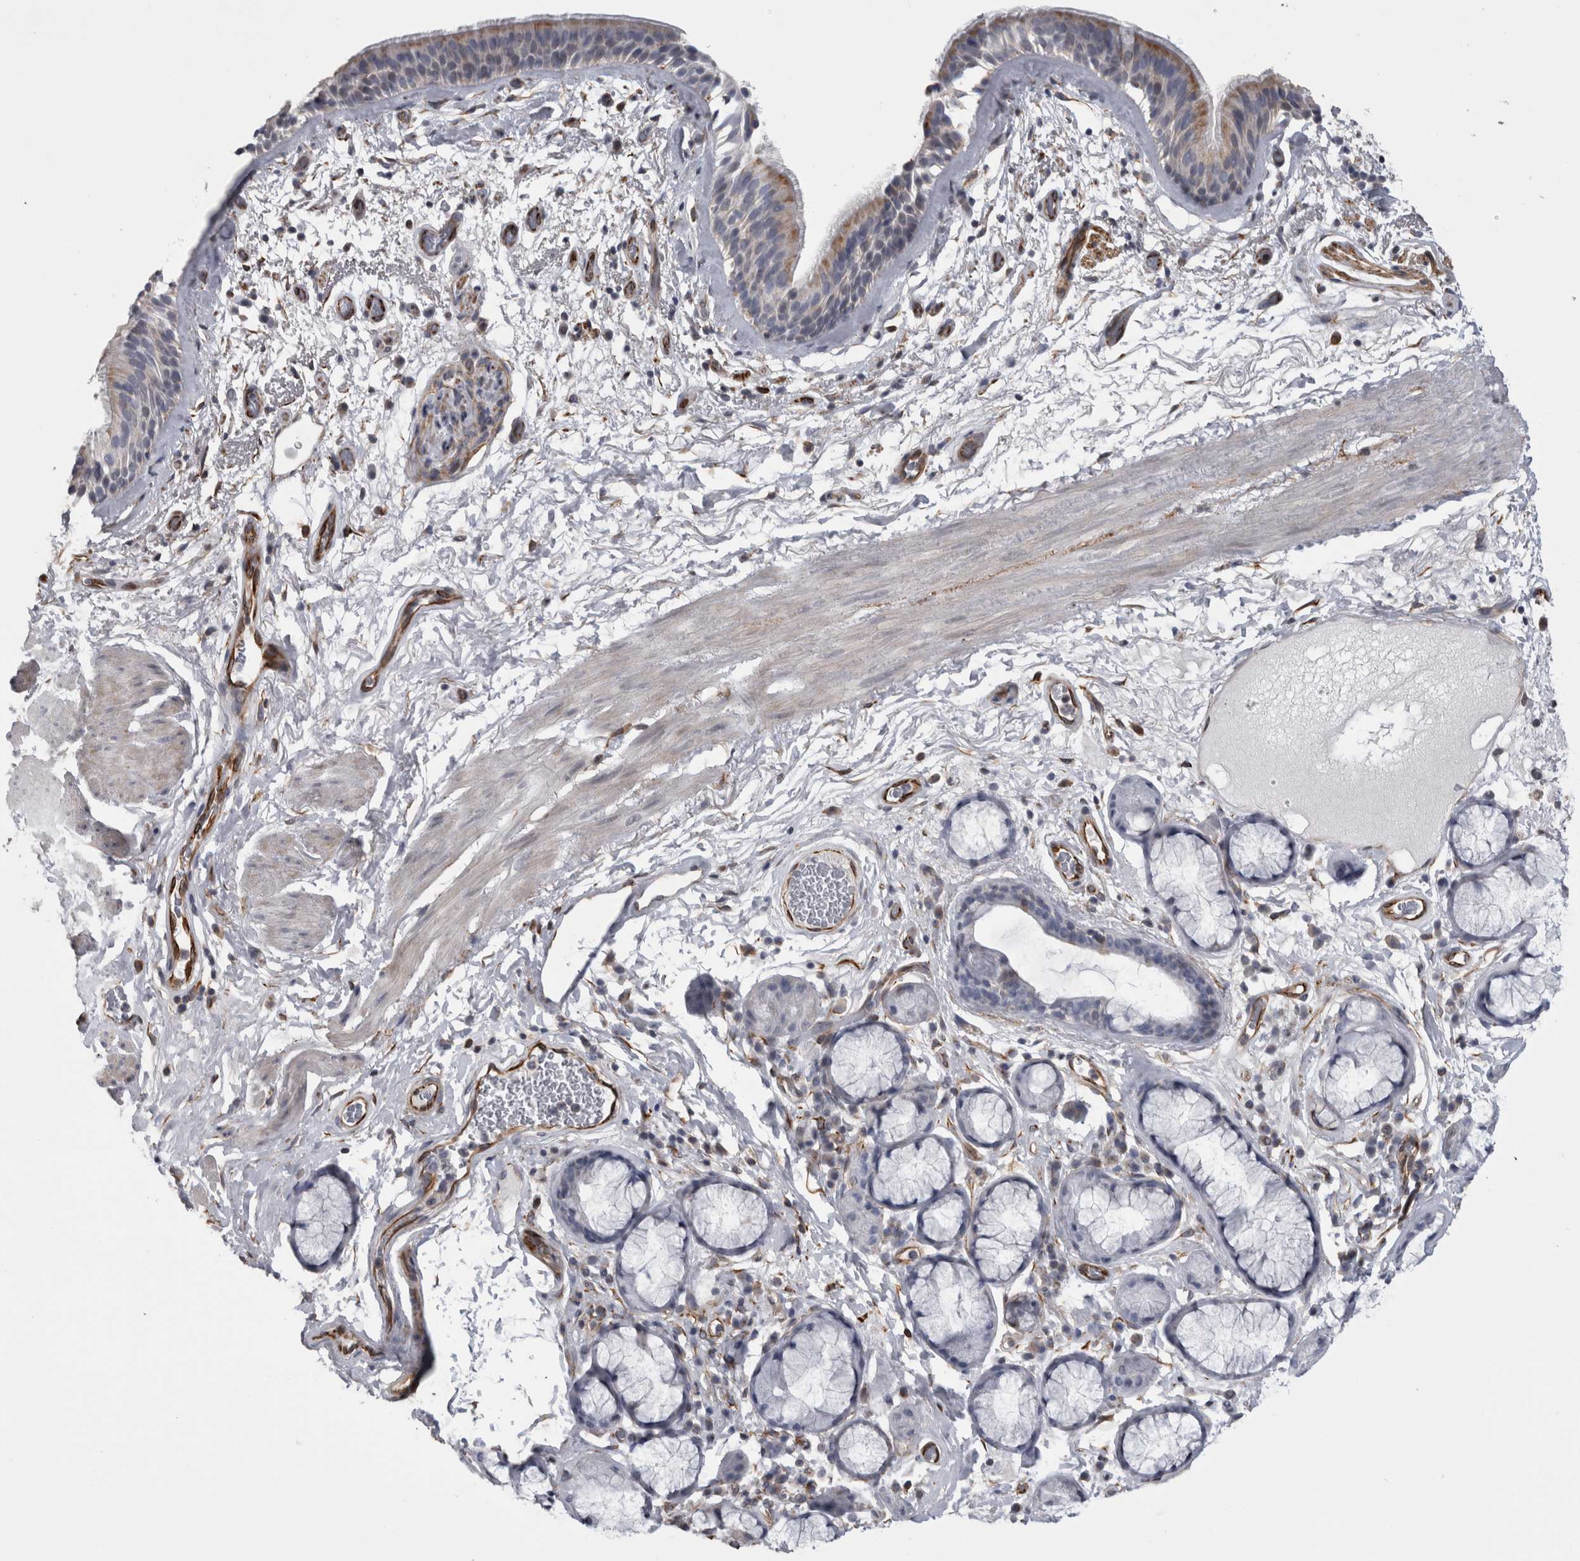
{"staining": {"intensity": "moderate", "quantity": "25%-75%", "location": "cytoplasmic/membranous"}, "tissue": "bronchus", "cell_type": "Respiratory epithelial cells", "image_type": "normal", "snomed": [{"axis": "morphology", "description": "Normal tissue, NOS"}, {"axis": "topography", "description": "Cartilage tissue"}], "caption": "Immunohistochemical staining of normal bronchus shows moderate cytoplasmic/membranous protein staining in about 25%-75% of respiratory epithelial cells.", "gene": "ACOT7", "patient": {"sex": "female", "age": 63}}